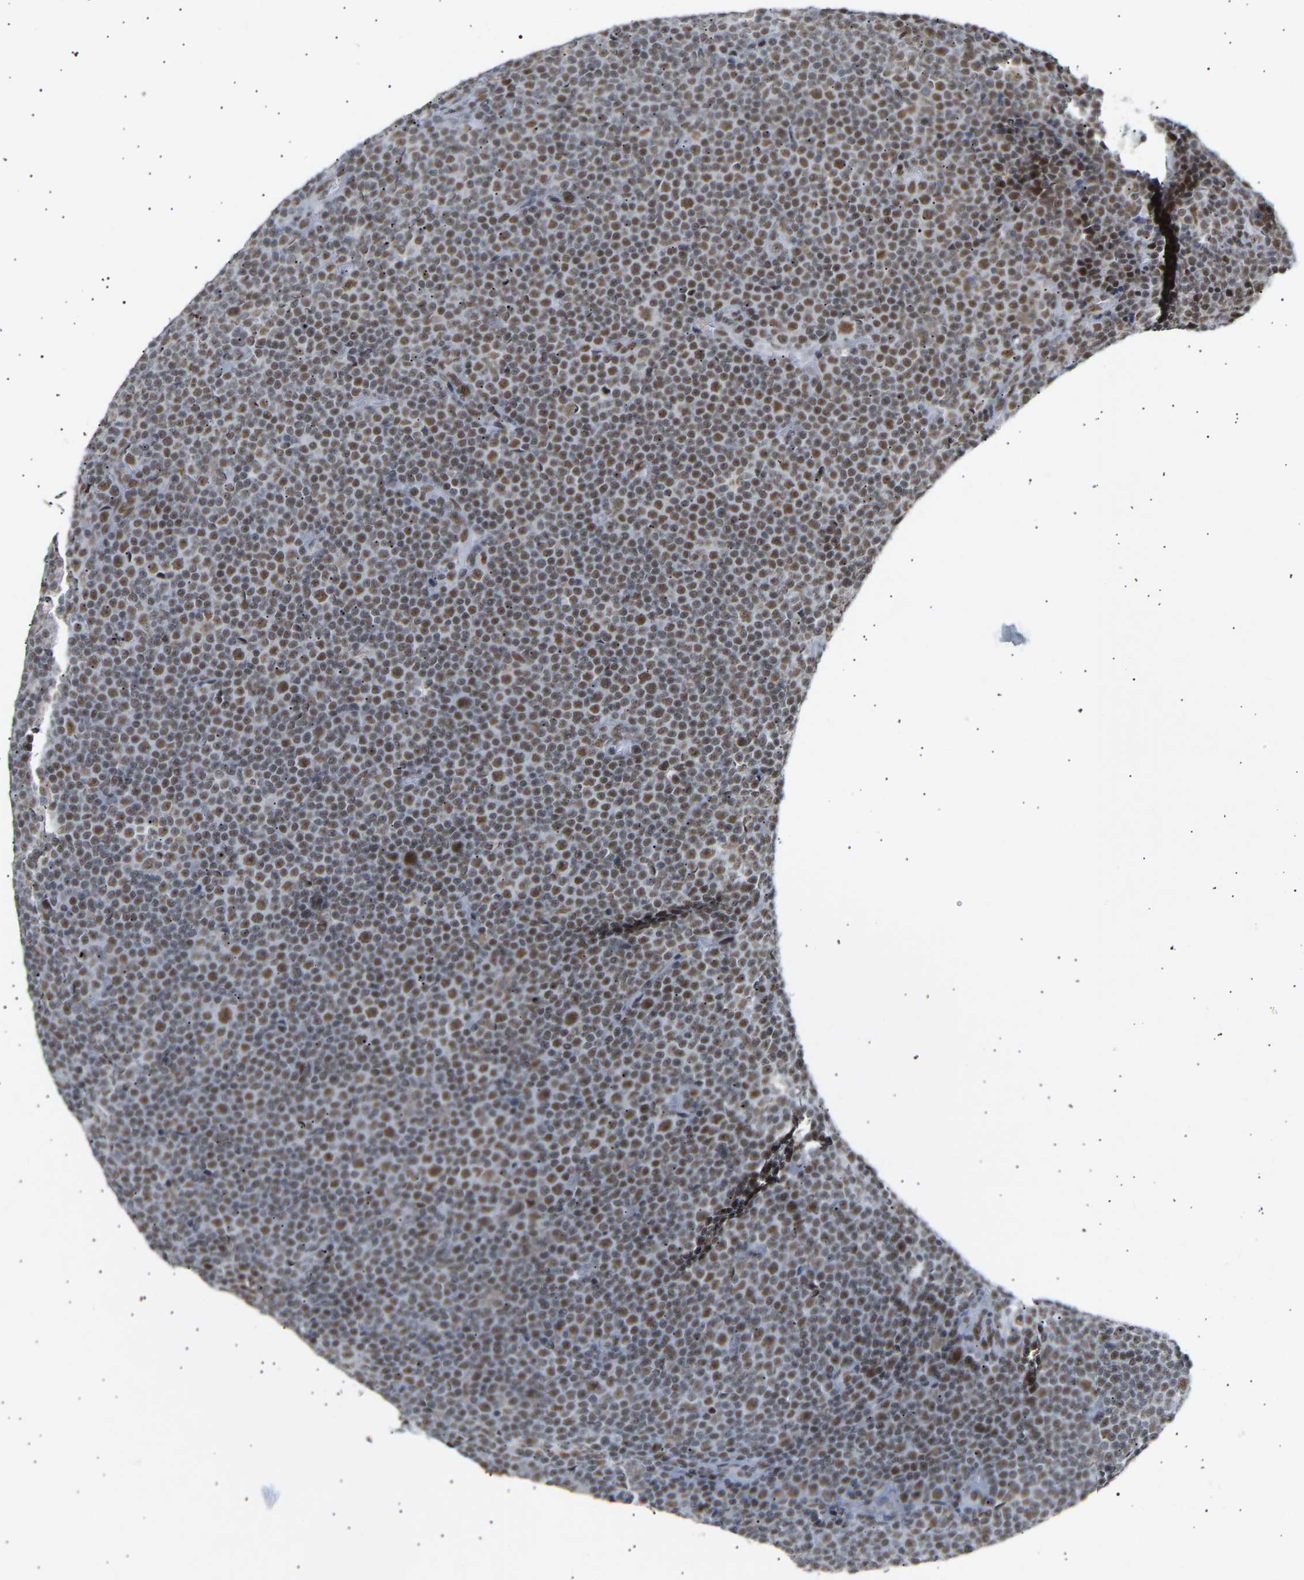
{"staining": {"intensity": "moderate", "quantity": ">75%", "location": "nuclear"}, "tissue": "lymphoma", "cell_type": "Tumor cells", "image_type": "cancer", "snomed": [{"axis": "morphology", "description": "Malignant lymphoma, non-Hodgkin's type, Low grade"}, {"axis": "topography", "description": "Lymph node"}], "caption": "A medium amount of moderate nuclear staining is appreciated in about >75% of tumor cells in malignant lymphoma, non-Hodgkin's type (low-grade) tissue. (brown staining indicates protein expression, while blue staining denotes nuclei).", "gene": "NELFB", "patient": {"sex": "female", "age": 67}}